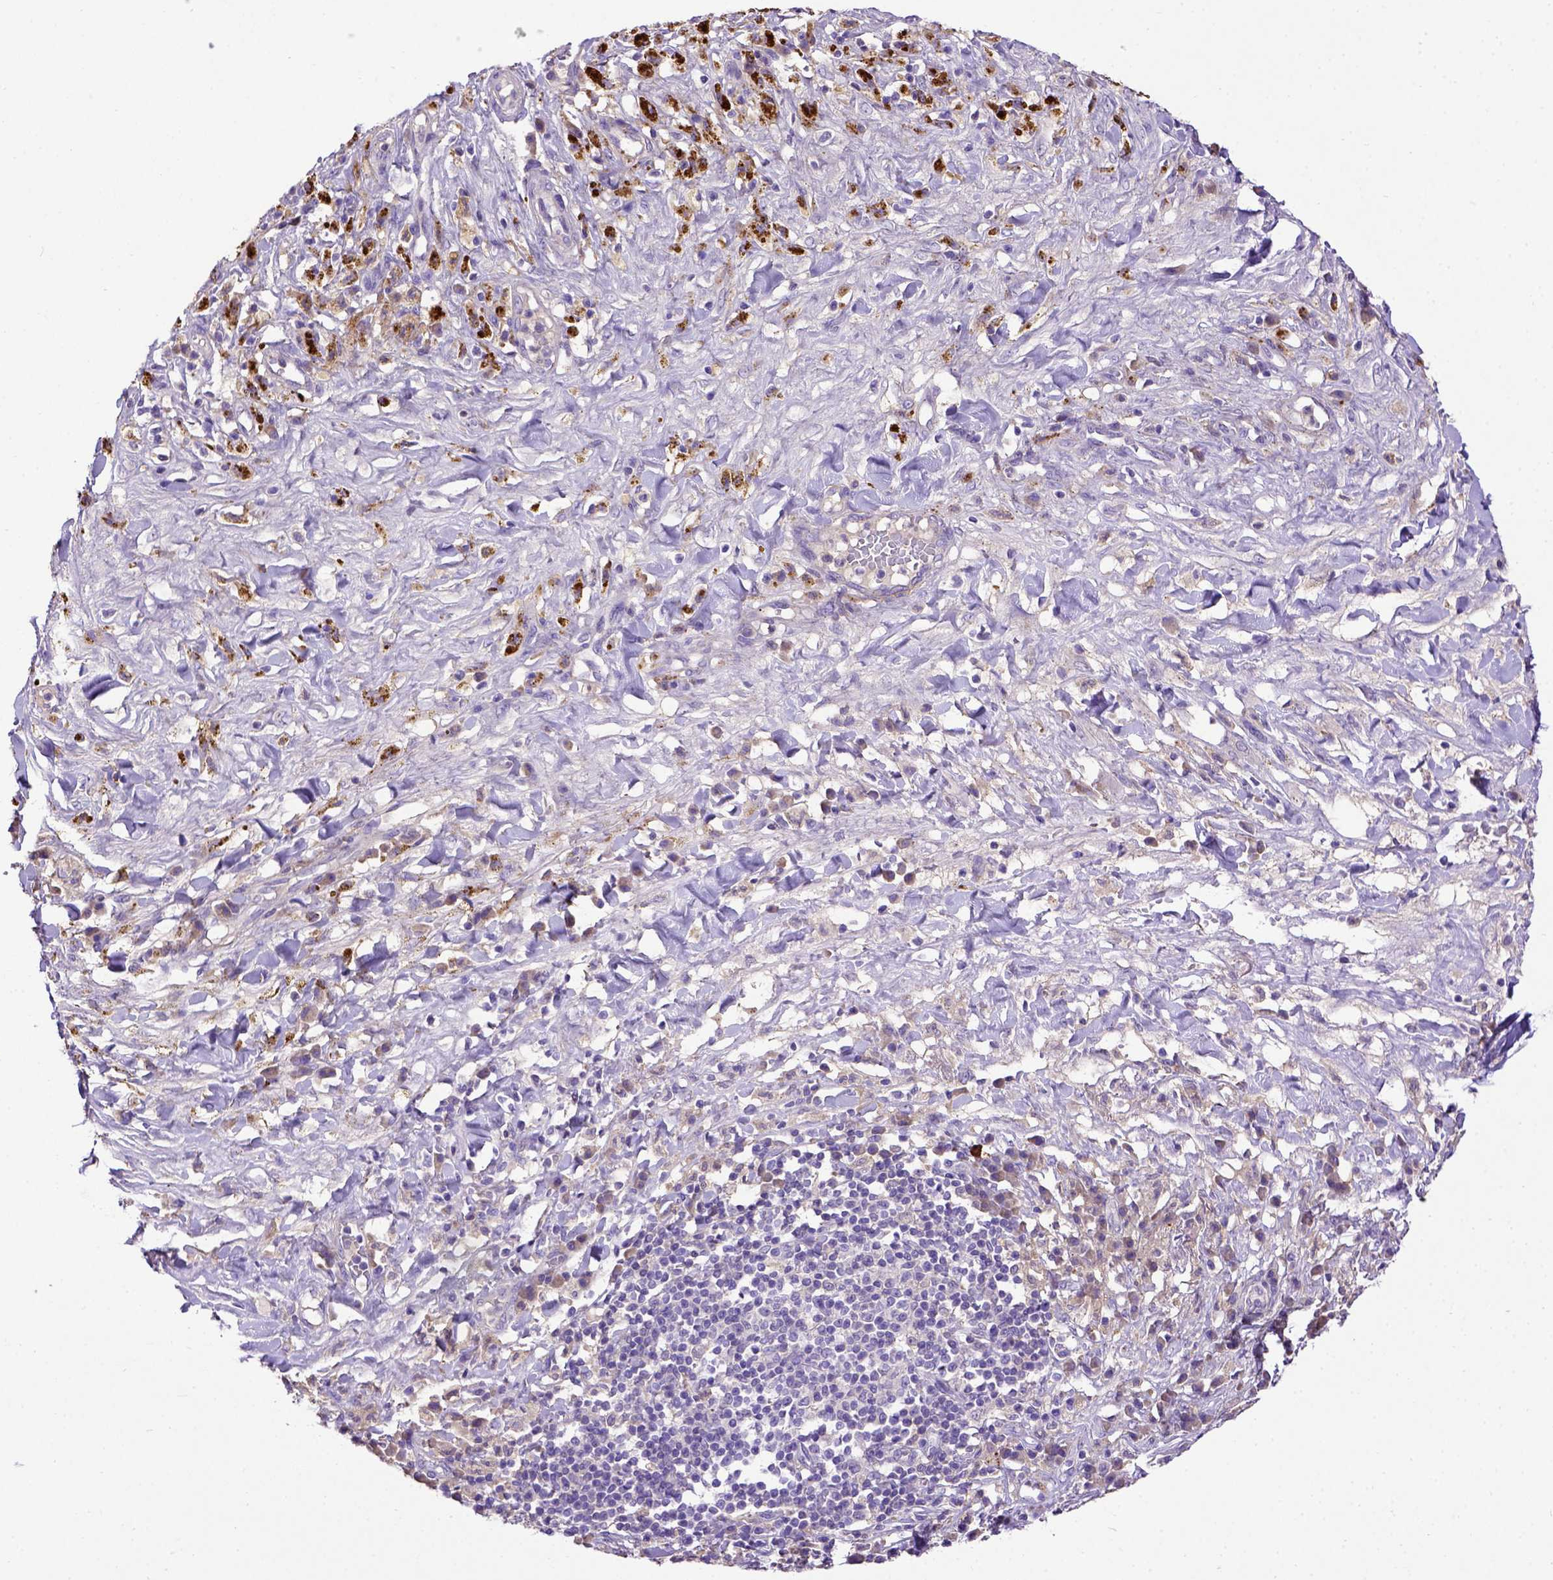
{"staining": {"intensity": "negative", "quantity": "none", "location": "none"}, "tissue": "melanoma", "cell_type": "Tumor cells", "image_type": "cancer", "snomed": [{"axis": "morphology", "description": "Malignant melanoma, NOS"}, {"axis": "topography", "description": "Skin"}], "caption": "A histopathology image of human malignant melanoma is negative for staining in tumor cells.", "gene": "ADAM12", "patient": {"sex": "female", "age": 91}}